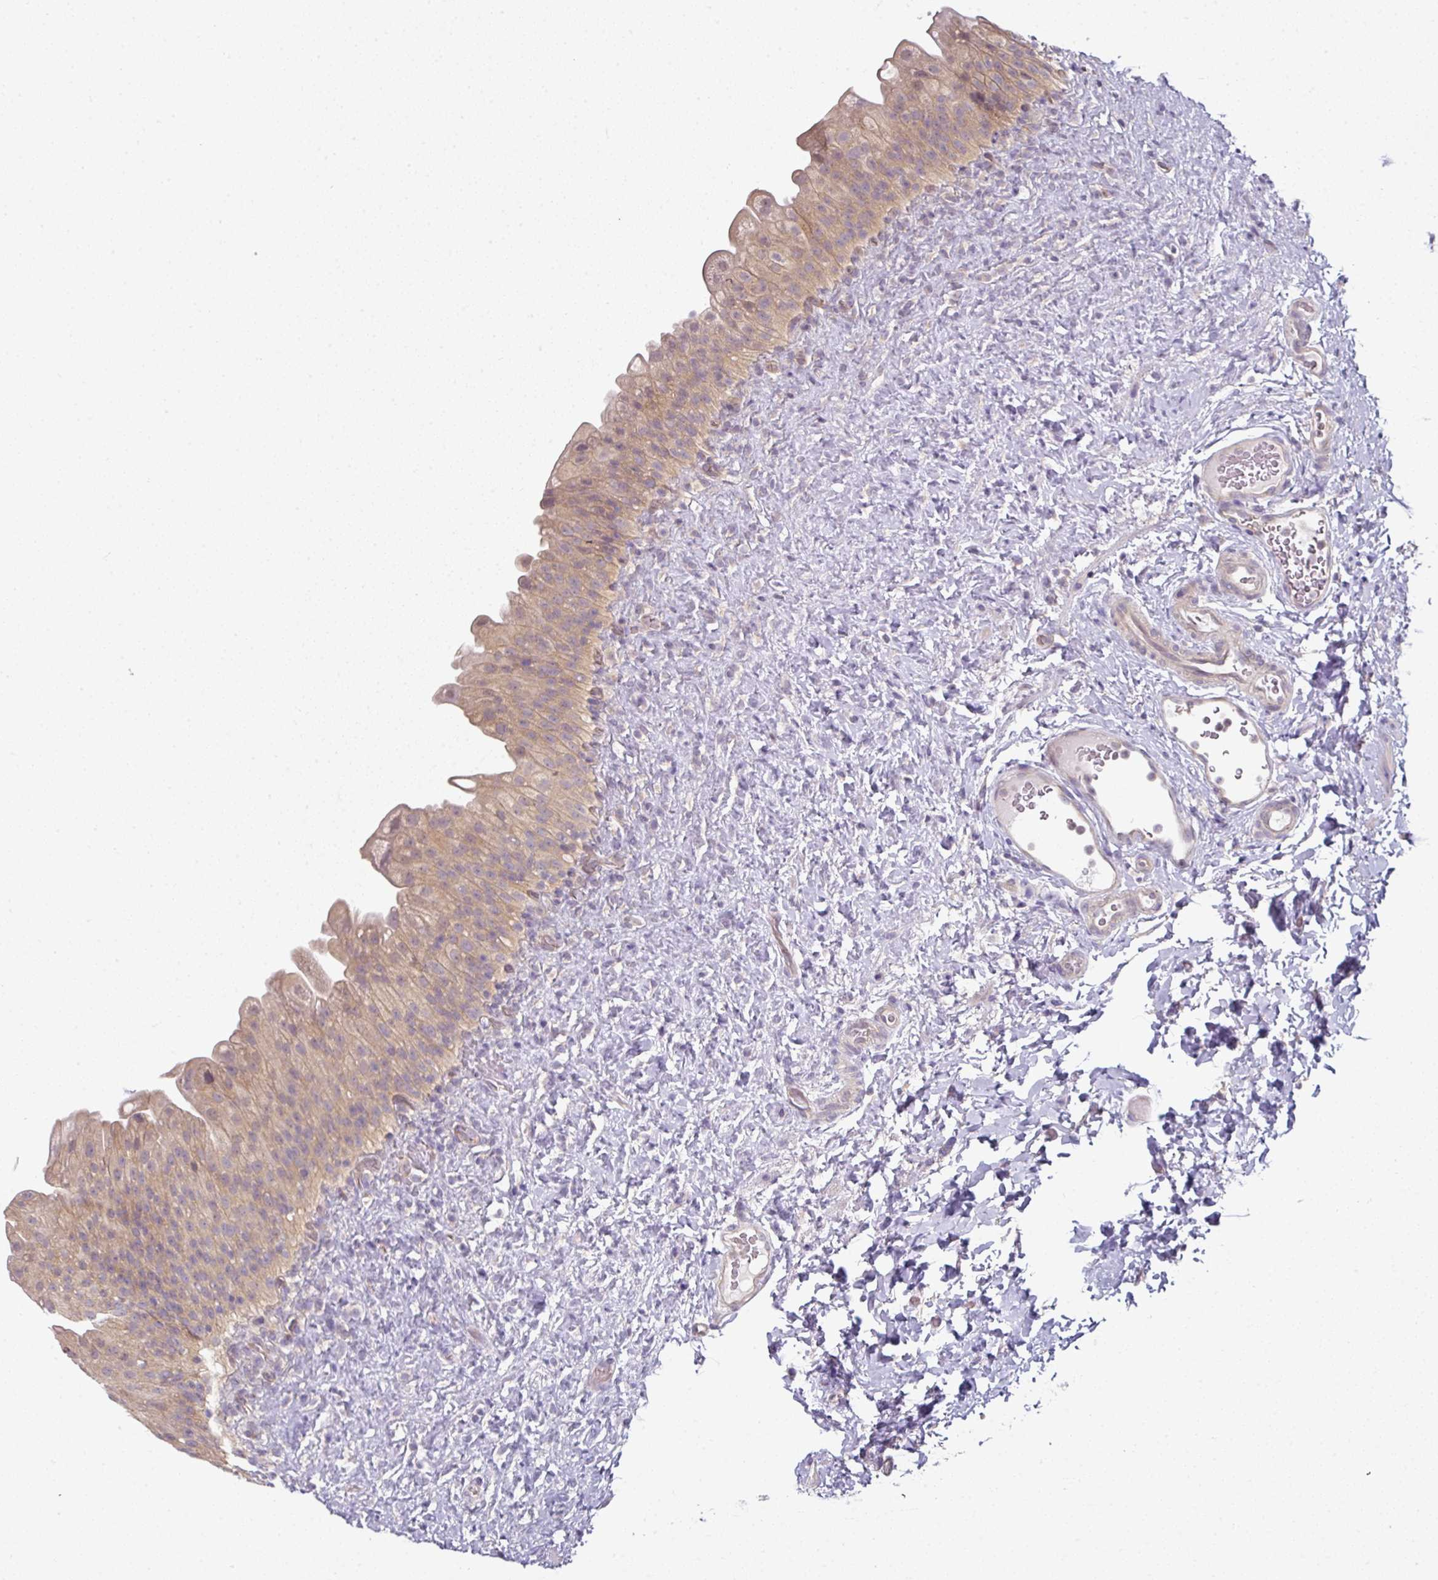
{"staining": {"intensity": "weak", "quantity": "25%-75%", "location": "cytoplasmic/membranous"}, "tissue": "urinary bladder", "cell_type": "Urothelial cells", "image_type": "normal", "snomed": [{"axis": "morphology", "description": "Normal tissue, NOS"}, {"axis": "topography", "description": "Urinary bladder"}], "caption": "Protein analysis of benign urinary bladder displays weak cytoplasmic/membranous positivity in approximately 25%-75% of urothelial cells. The staining was performed using DAB (3,3'-diaminobenzidine), with brown indicating positive protein expression. Nuclei are stained blue with hematoxylin.", "gene": "C19orf33", "patient": {"sex": "female", "age": 27}}